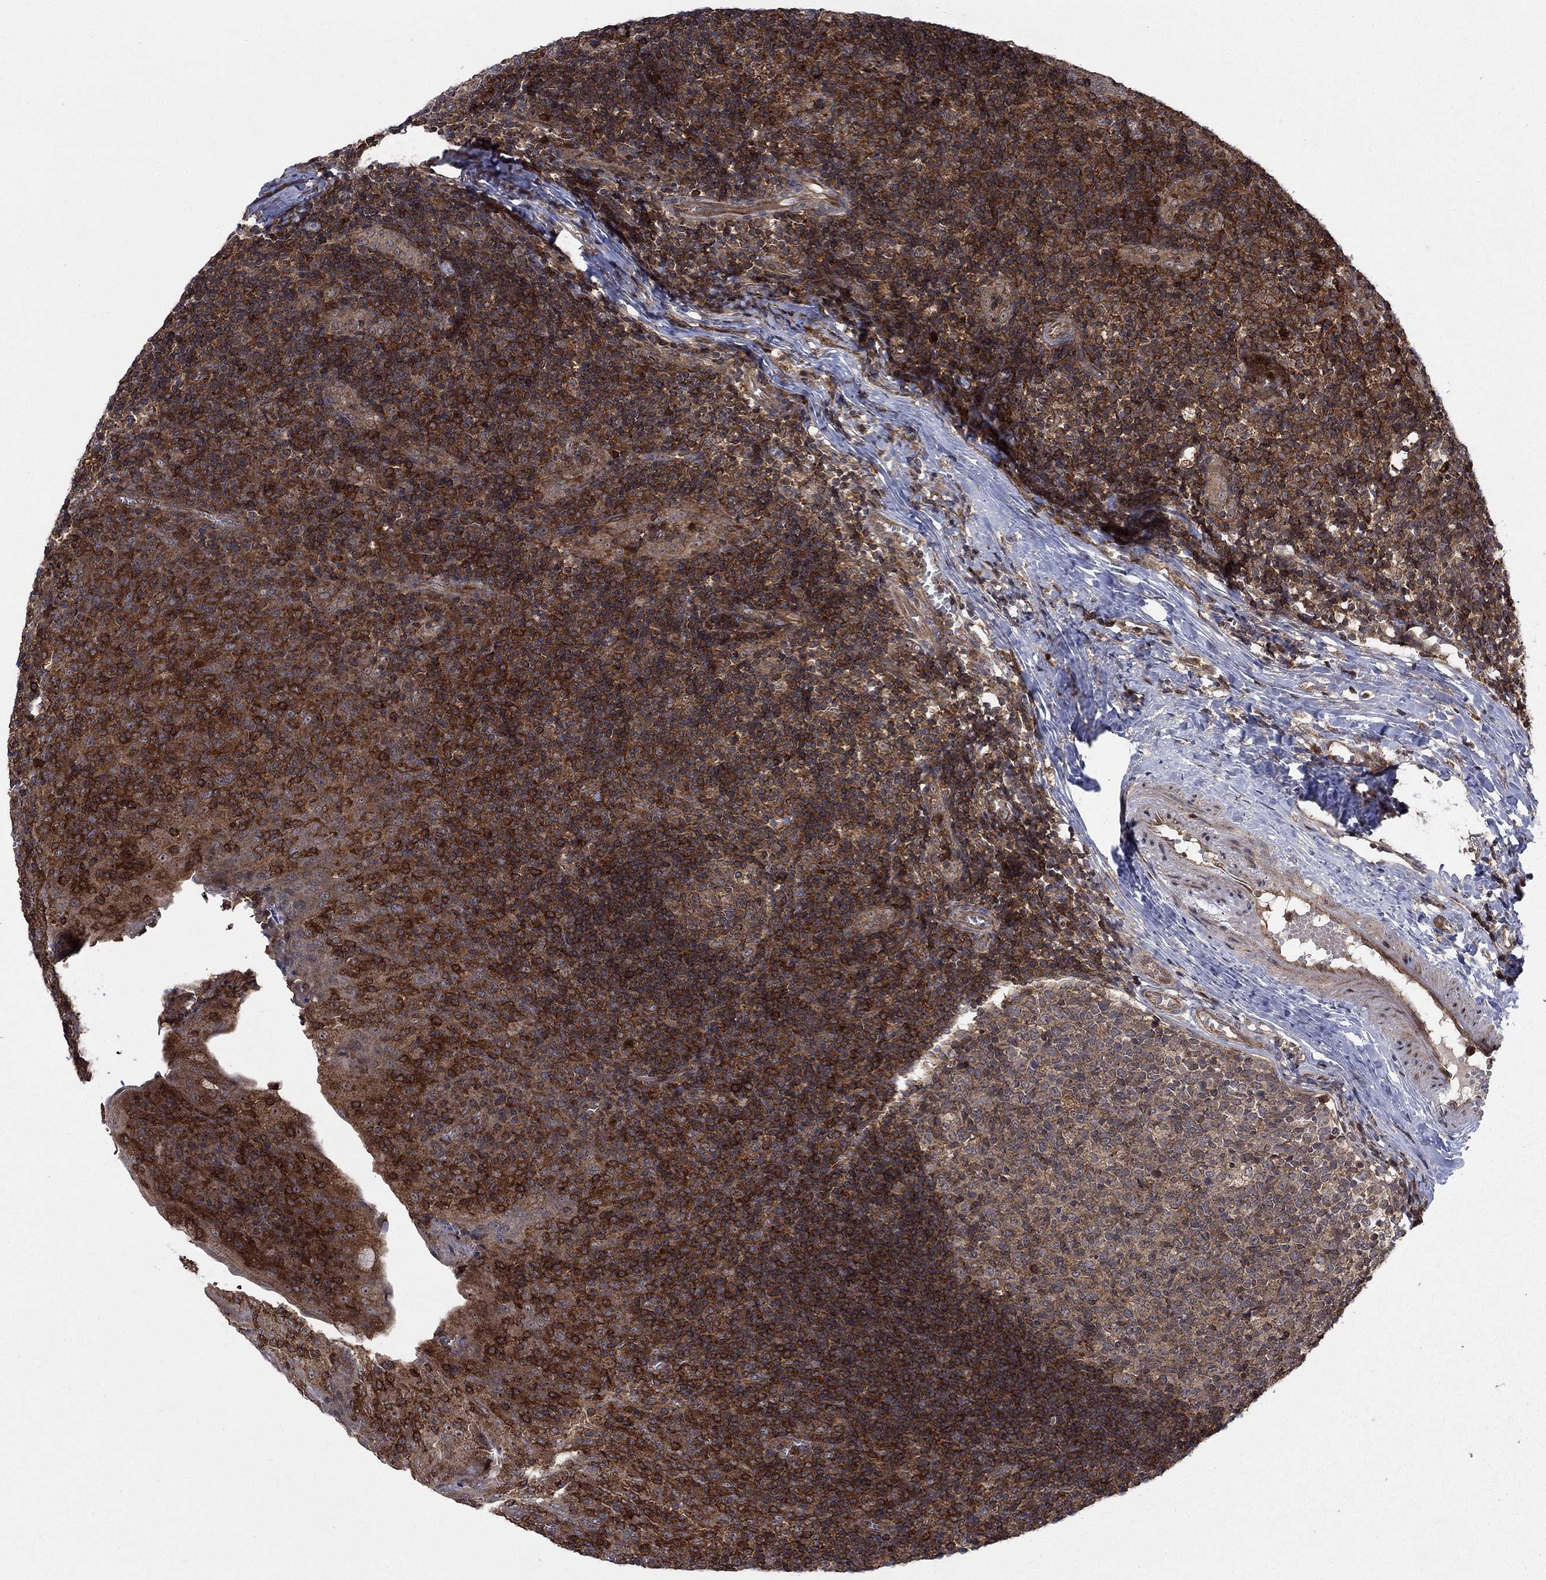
{"staining": {"intensity": "strong", "quantity": "25%-75%", "location": "cytoplasmic/membranous"}, "tissue": "tonsil", "cell_type": "Germinal center cells", "image_type": "normal", "snomed": [{"axis": "morphology", "description": "Normal tissue, NOS"}, {"axis": "topography", "description": "Tonsil"}], "caption": "IHC image of benign human tonsil stained for a protein (brown), which reveals high levels of strong cytoplasmic/membranous expression in approximately 25%-75% of germinal center cells.", "gene": "IFI35", "patient": {"sex": "female", "age": 13}}